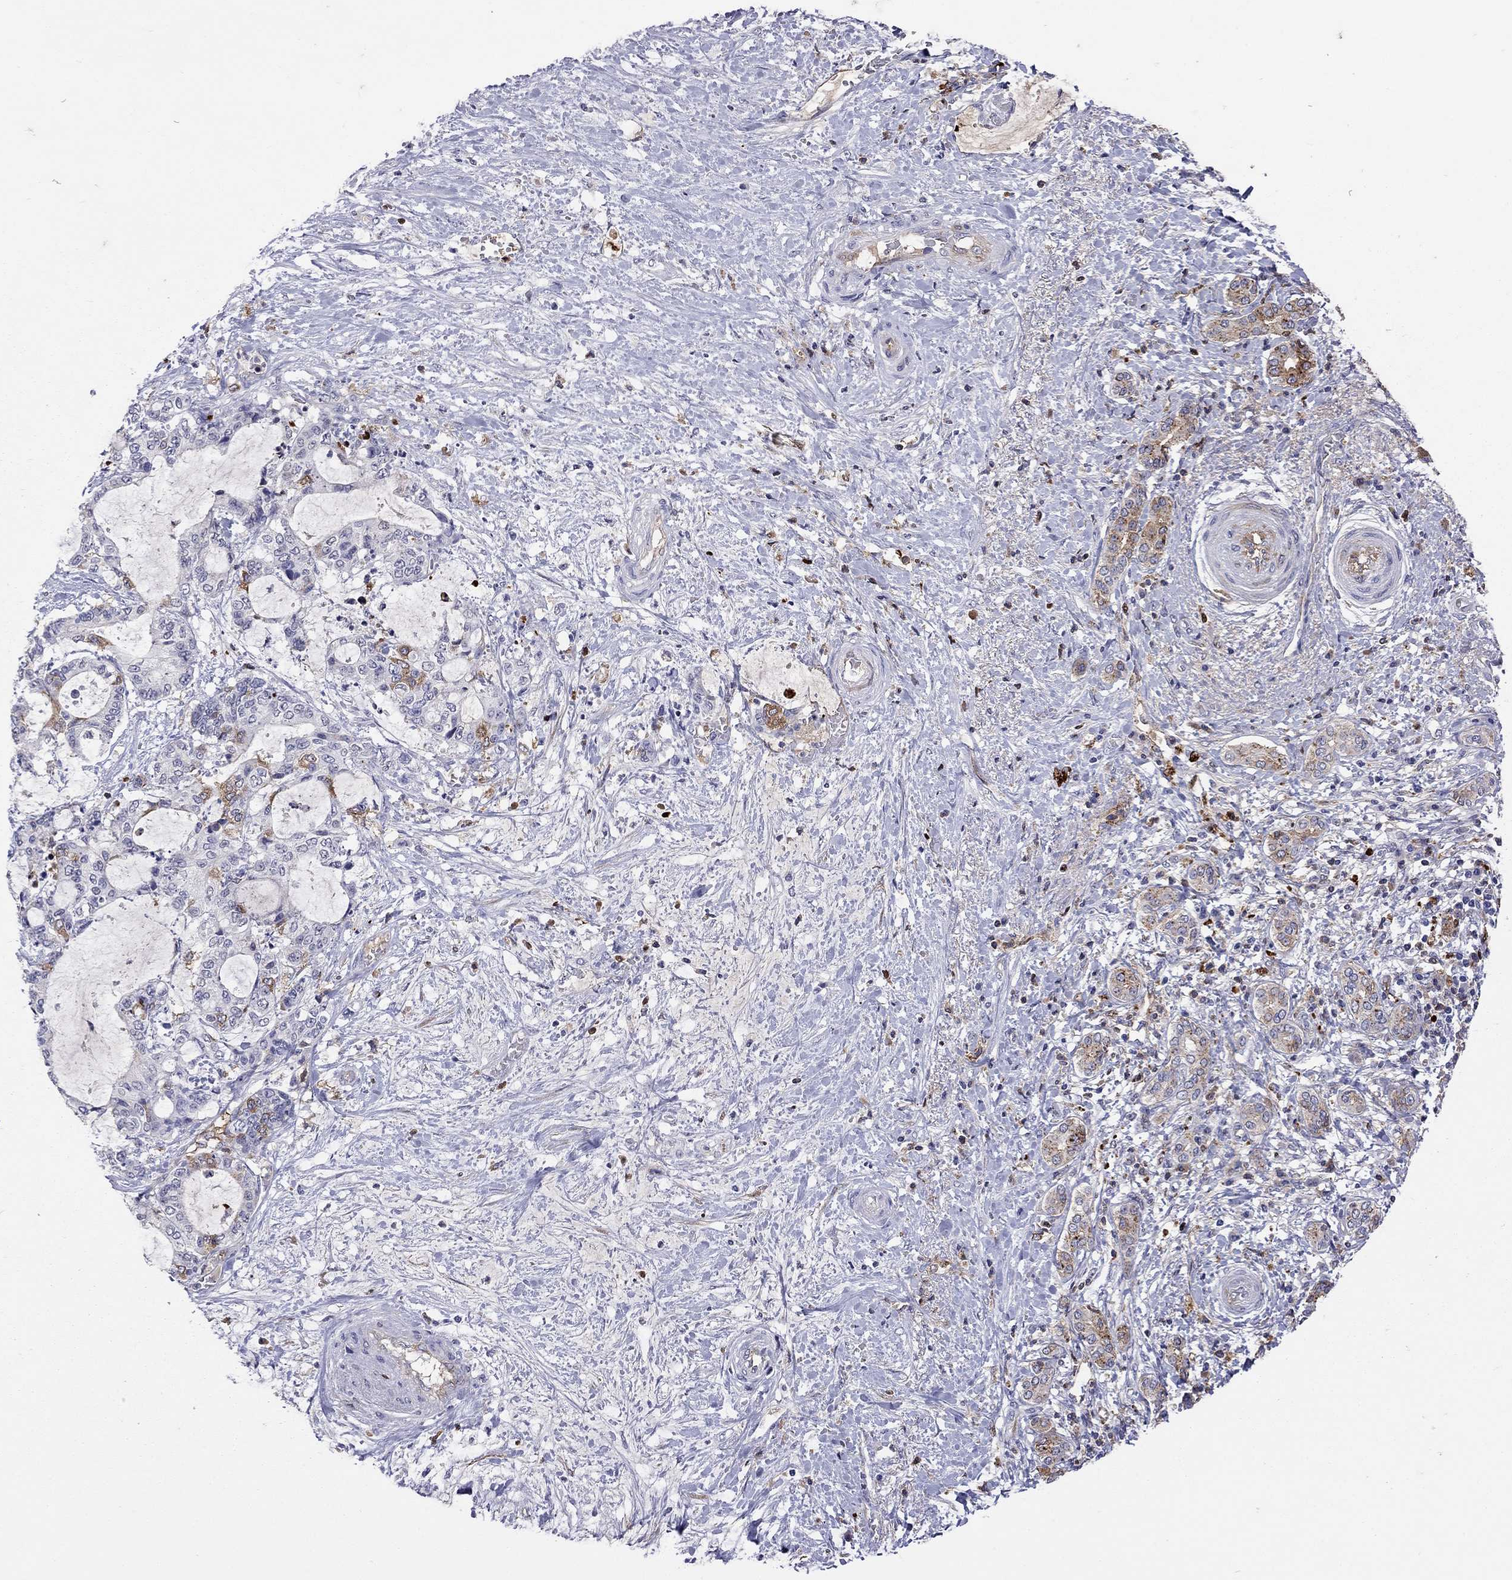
{"staining": {"intensity": "moderate", "quantity": "<25%", "location": "cytoplasmic/membranous"}, "tissue": "liver cancer", "cell_type": "Tumor cells", "image_type": "cancer", "snomed": [{"axis": "morphology", "description": "Normal tissue, NOS"}, {"axis": "morphology", "description": "Cholangiocarcinoma"}, {"axis": "topography", "description": "Liver"}, {"axis": "topography", "description": "Peripheral nerve tissue"}], "caption": "IHC of cholangiocarcinoma (liver) displays low levels of moderate cytoplasmic/membranous positivity in approximately <25% of tumor cells.", "gene": "SERPINA3", "patient": {"sex": "female", "age": 73}}